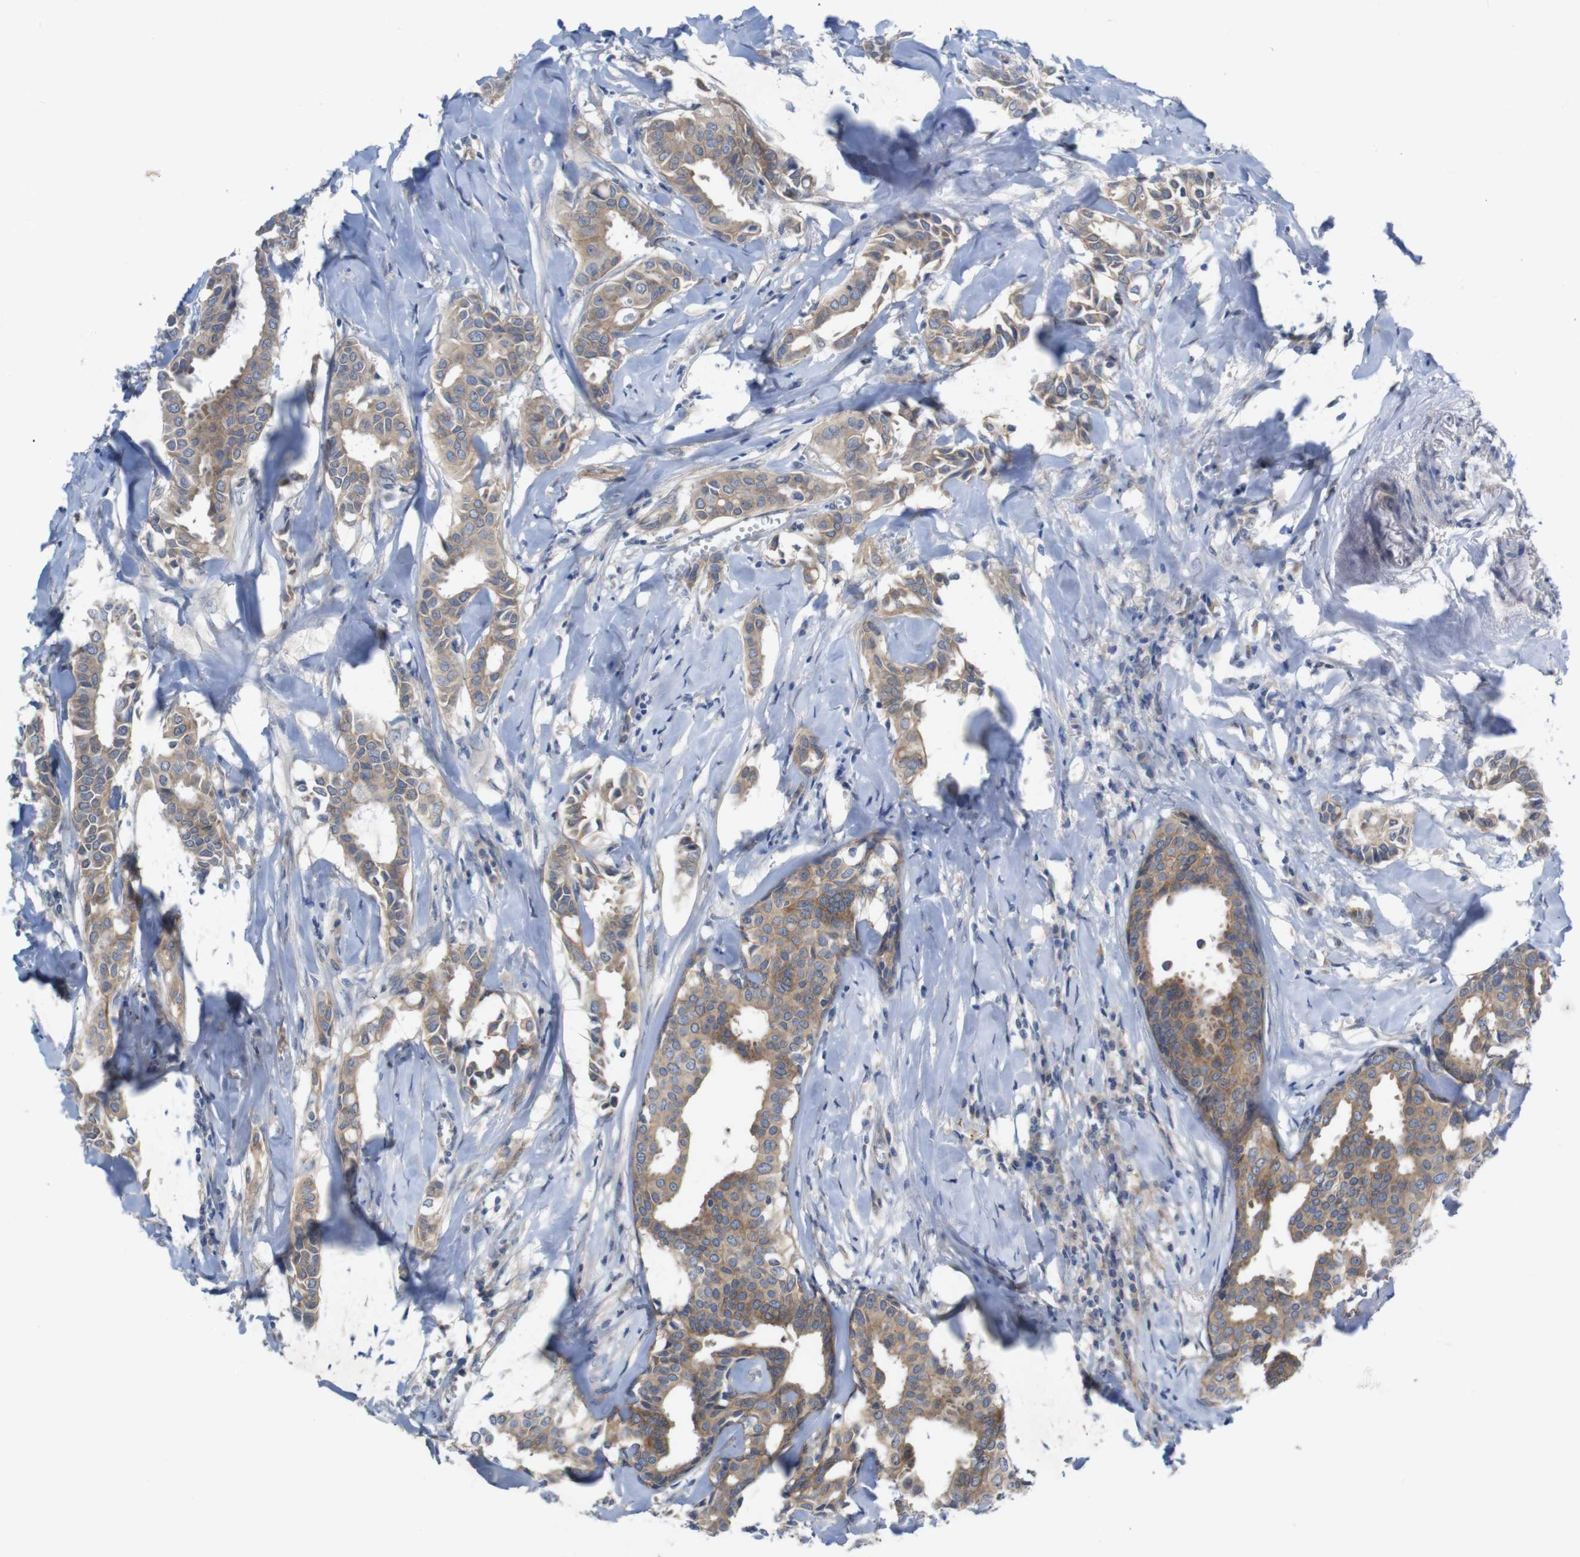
{"staining": {"intensity": "moderate", "quantity": ">75%", "location": "cytoplasmic/membranous"}, "tissue": "head and neck cancer", "cell_type": "Tumor cells", "image_type": "cancer", "snomed": [{"axis": "morphology", "description": "Adenocarcinoma, NOS"}, {"axis": "topography", "description": "Salivary gland"}, {"axis": "topography", "description": "Head-Neck"}], "caption": "An image showing moderate cytoplasmic/membranous staining in approximately >75% of tumor cells in head and neck adenocarcinoma, as visualized by brown immunohistochemical staining.", "gene": "KIDINS220", "patient": {"sex": "female", "age": 59}}